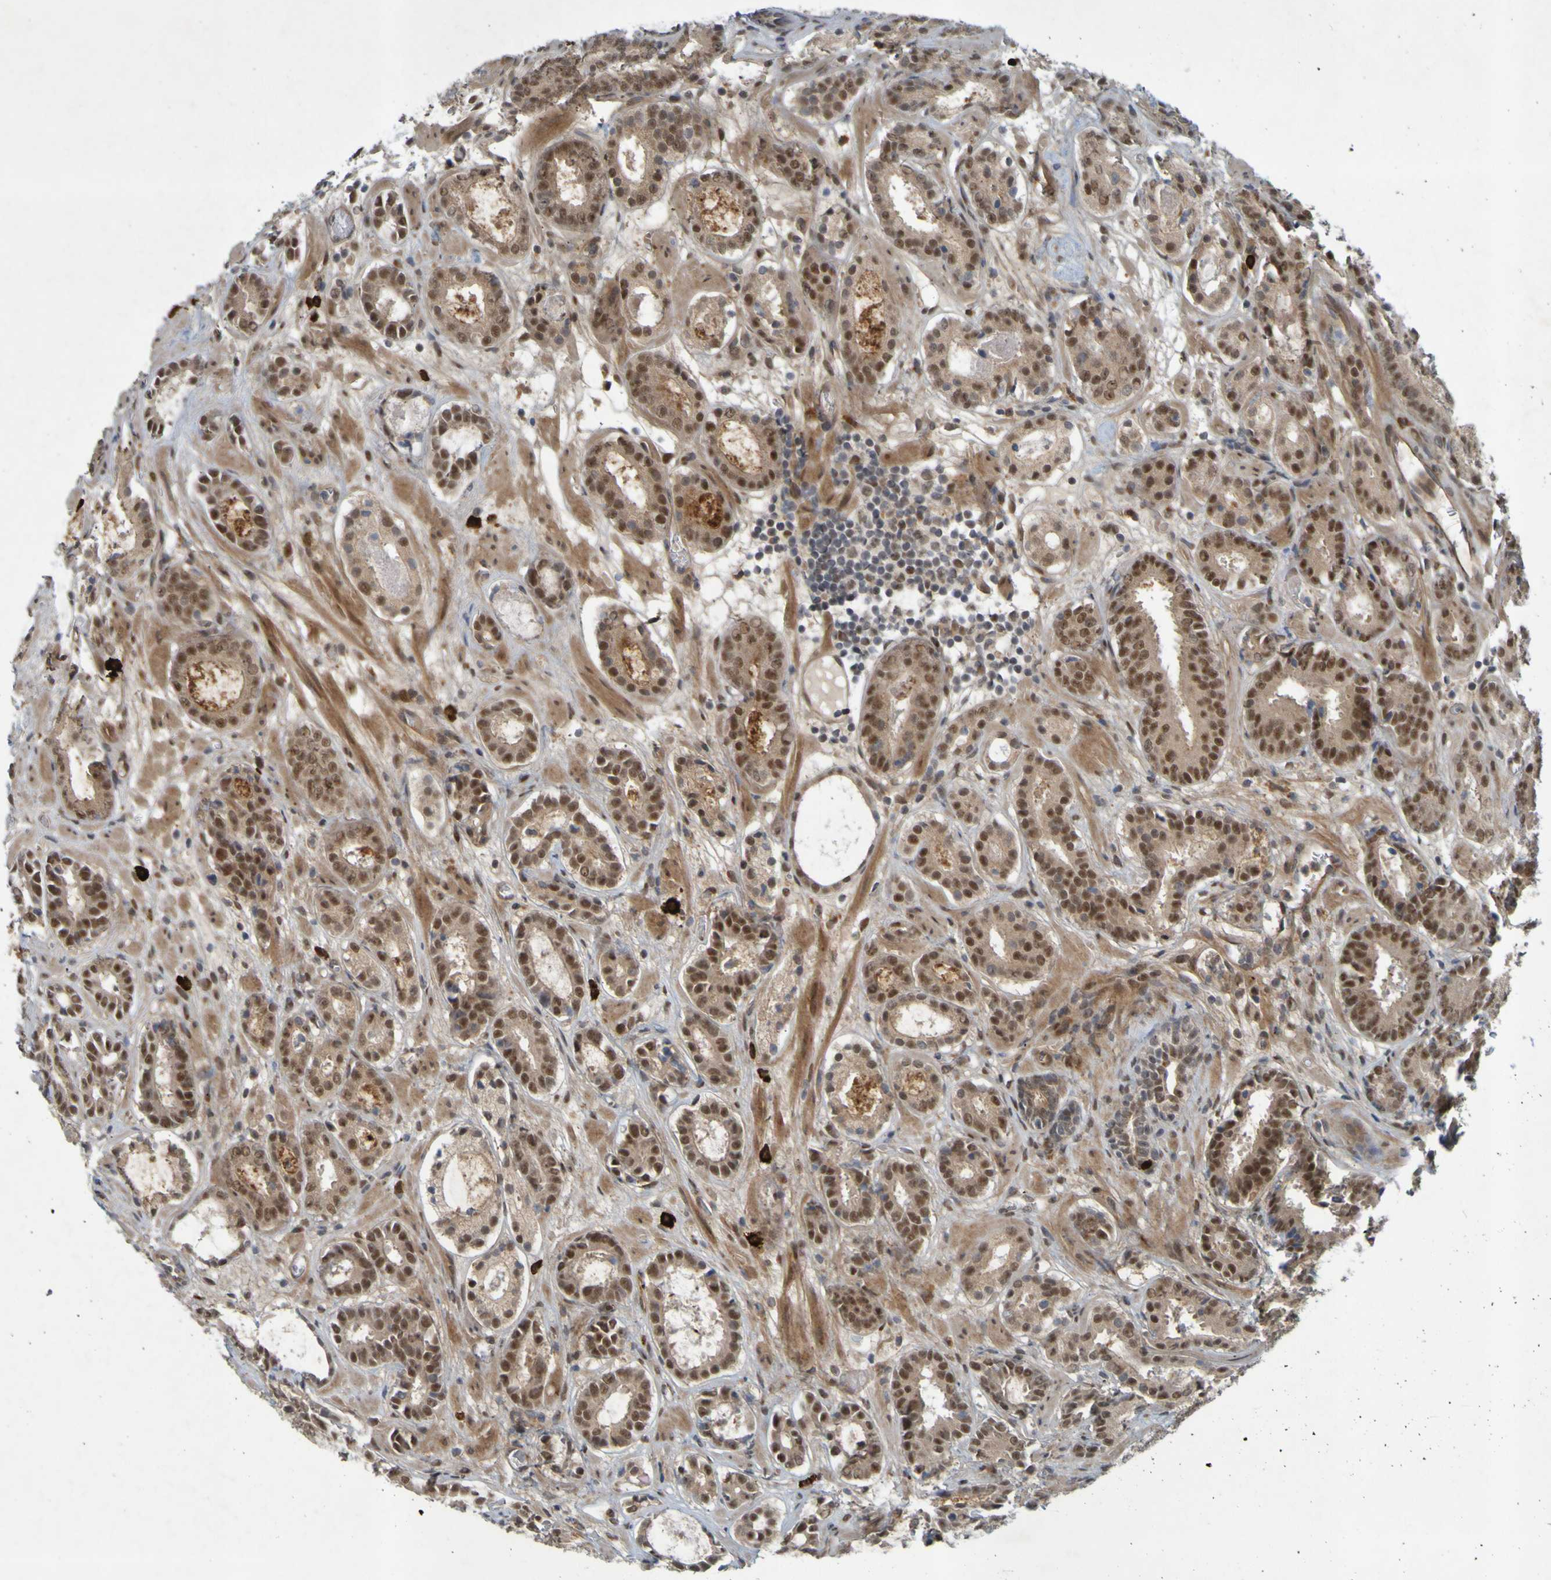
{"staining": {"intensity": "moderate", "quantity": ">75%", "location": "cytoplasmic/membranous,nuclear"}, "tissue": "prostate cancer", "cell_type": "Tumor cells", "image_type": "cancer", "snomed": [{"axis": "morphology", "description": "Adenocarcinoma, Low grade"}, {"axis": "topography", "description": "Prostate"}], "caption": "There is medium levels of moderate cytoplasmic/membranous and nuclear positivity in tumor cells of prostate cancer, as demonstrated by immunohistochemical staining (brown color).", "gene": "MCPH1", "patient": {"sex": "male", "age": 69}}